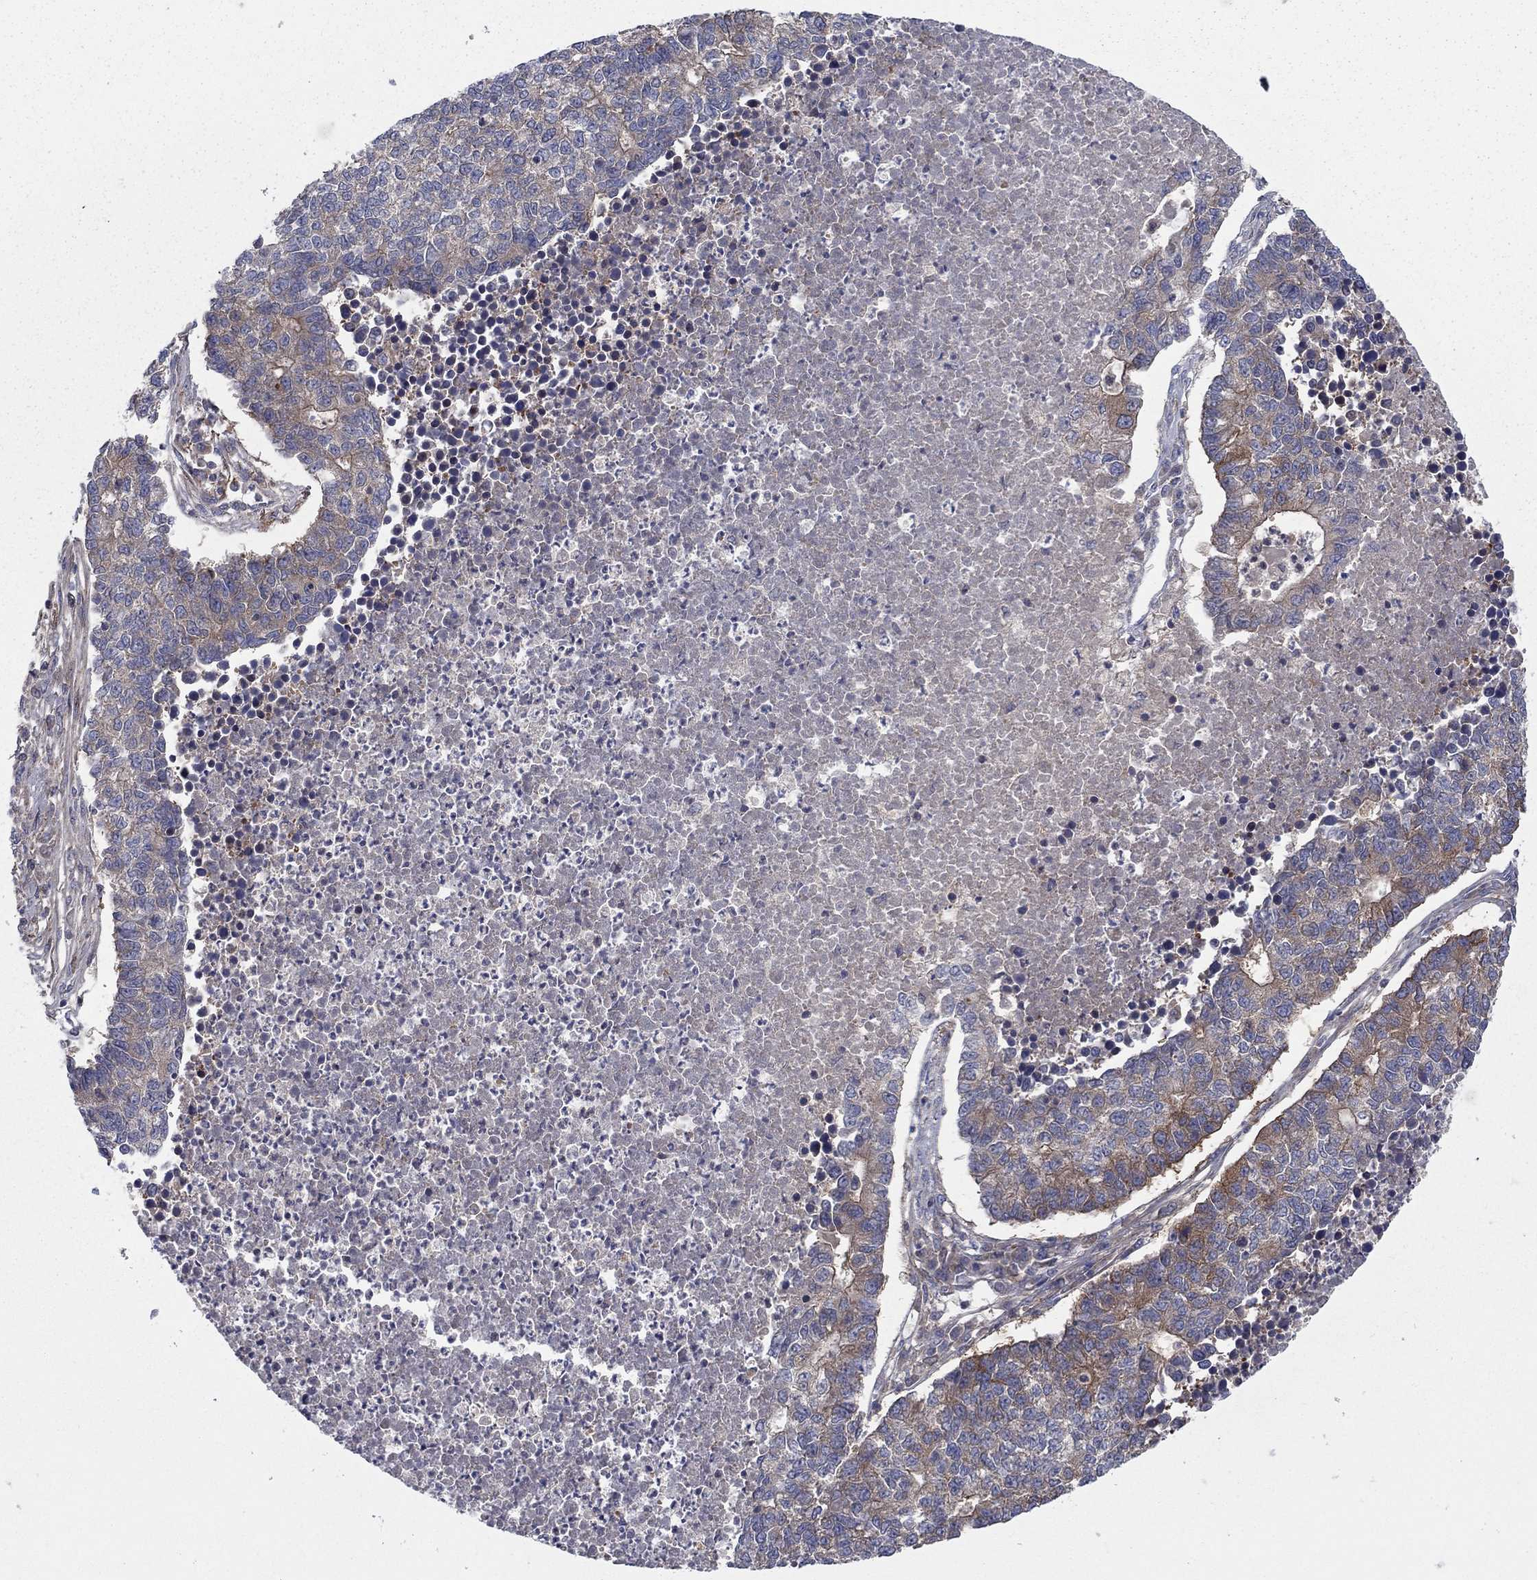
{"staining": {"intensity": "strong", "quantity": "25%-75%", "location": "cytoplasmic/membranous"}, "tissue": "lung cancer", "cell_type": "Tumor cells", "image_type": "cancer", "snomed": [{"axis": "morphology", "description": "Adenocarcinoma, NOS"}, {"axis": "topography", "description": "Lung"}], "caption": "Immunohistochemistry (DAB) staining of lung adenocarcinoma displays strong cytoplasmic/membranous protein expression in approximately 25%-75% of tumor cells. The staining was performed using DAB, with brown indicating positive protein expression. Nuclei are stained blue with hematoxylin.", "gene": "RNF123", "patient": {"sex": "male", "age": 57}}